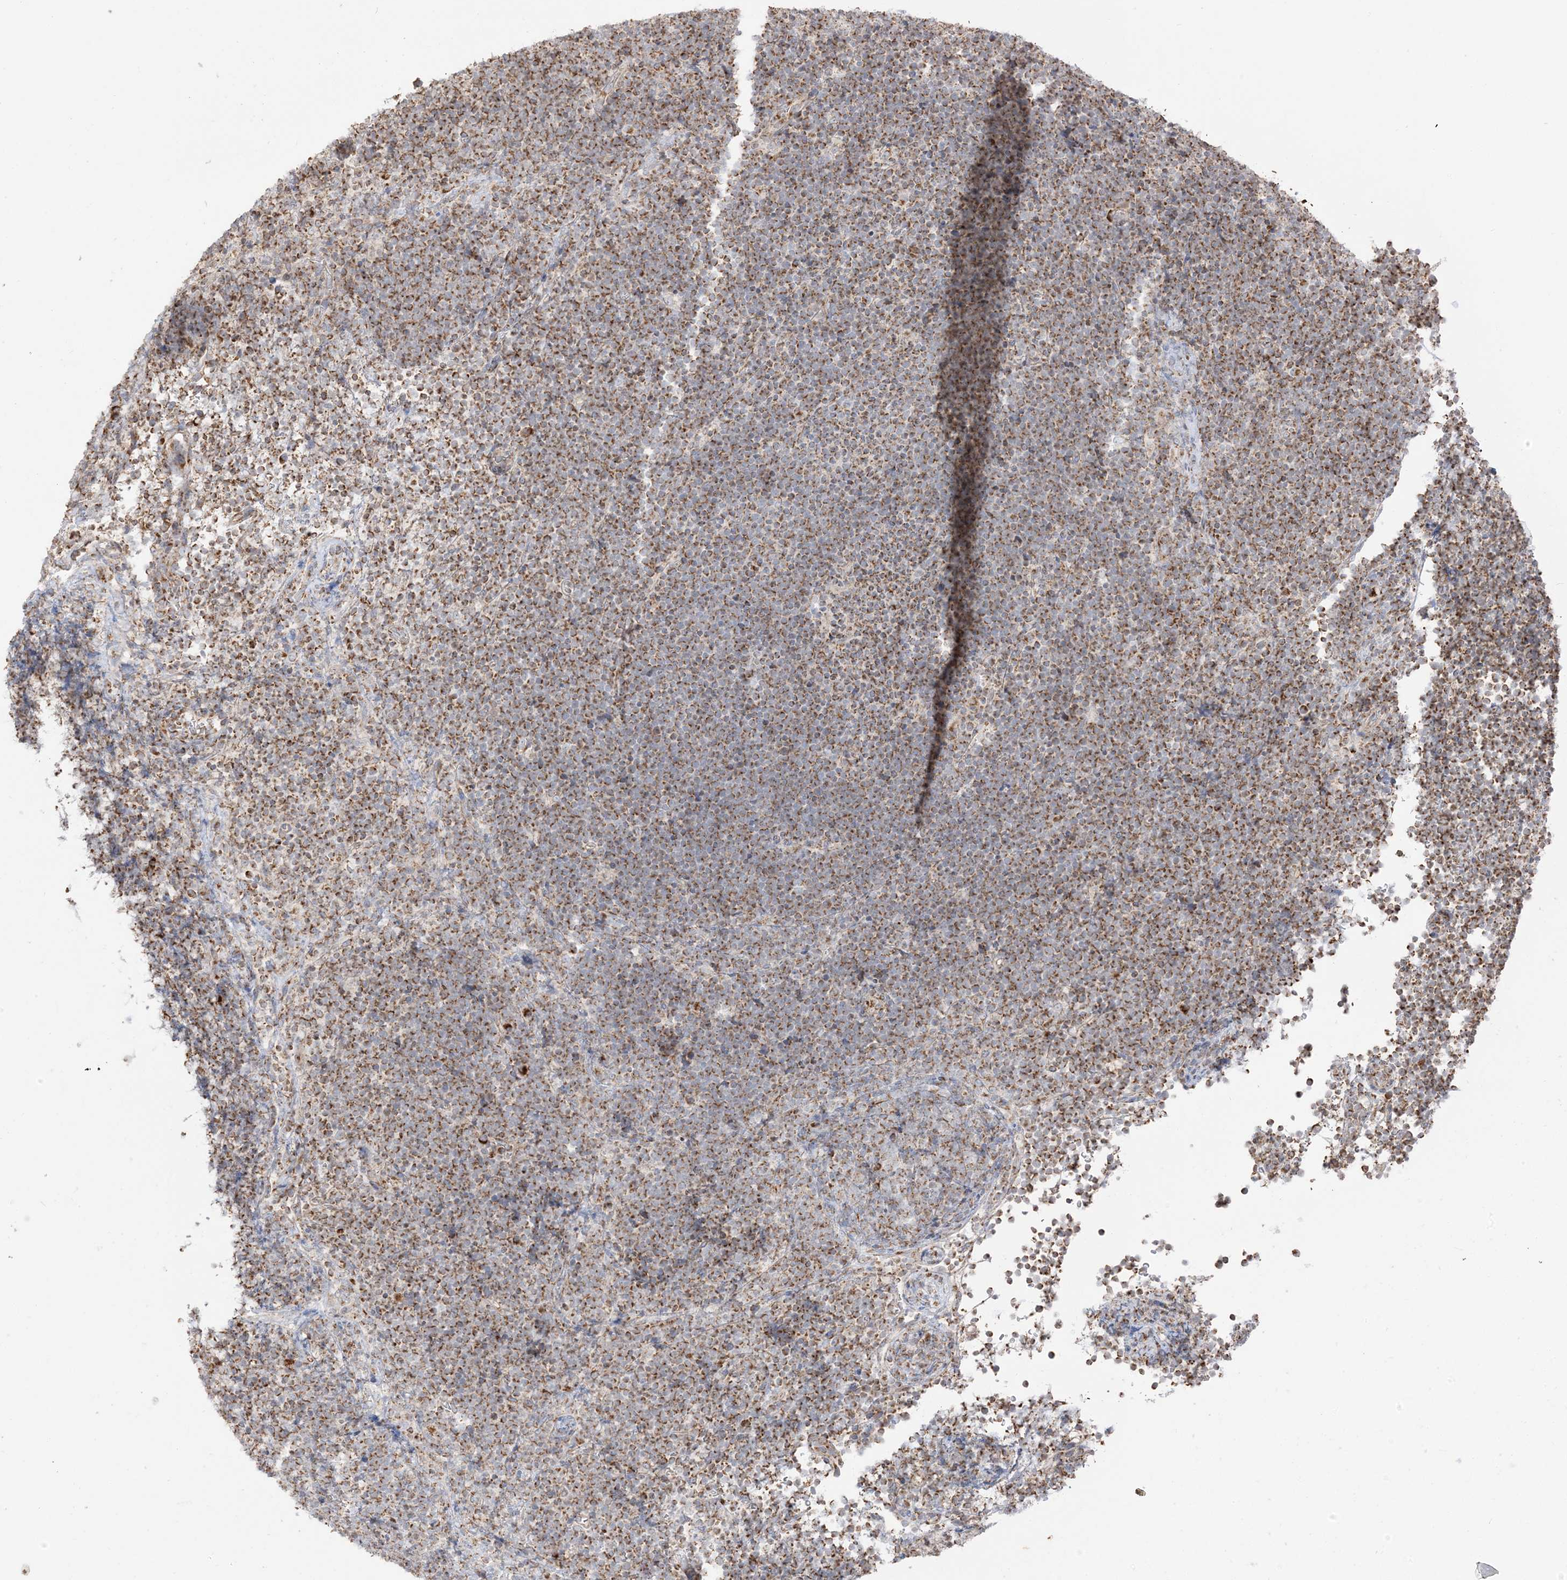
{"staining": {"intensity": "strong", "quantity": ">75%", "location": "cytoplasmic/membranous"}, "tissue": "lymphoma", "cell_type": "Tumor cells", "image_type": "cancer", "snomed": [{"axis": "morphology", "description": "Malignant lymphoma, non-Hodgkin's type, High grade"}, {"axis": "topography", "description": "Lymph node"}], "caption": "The image shows staining of lymphoma, revealing strong cytoplasmic/membranous protein staining (brown color) within tumor cells.", "gene": "SLC25A12", "patient": {"sex": "male", "age": 13}}